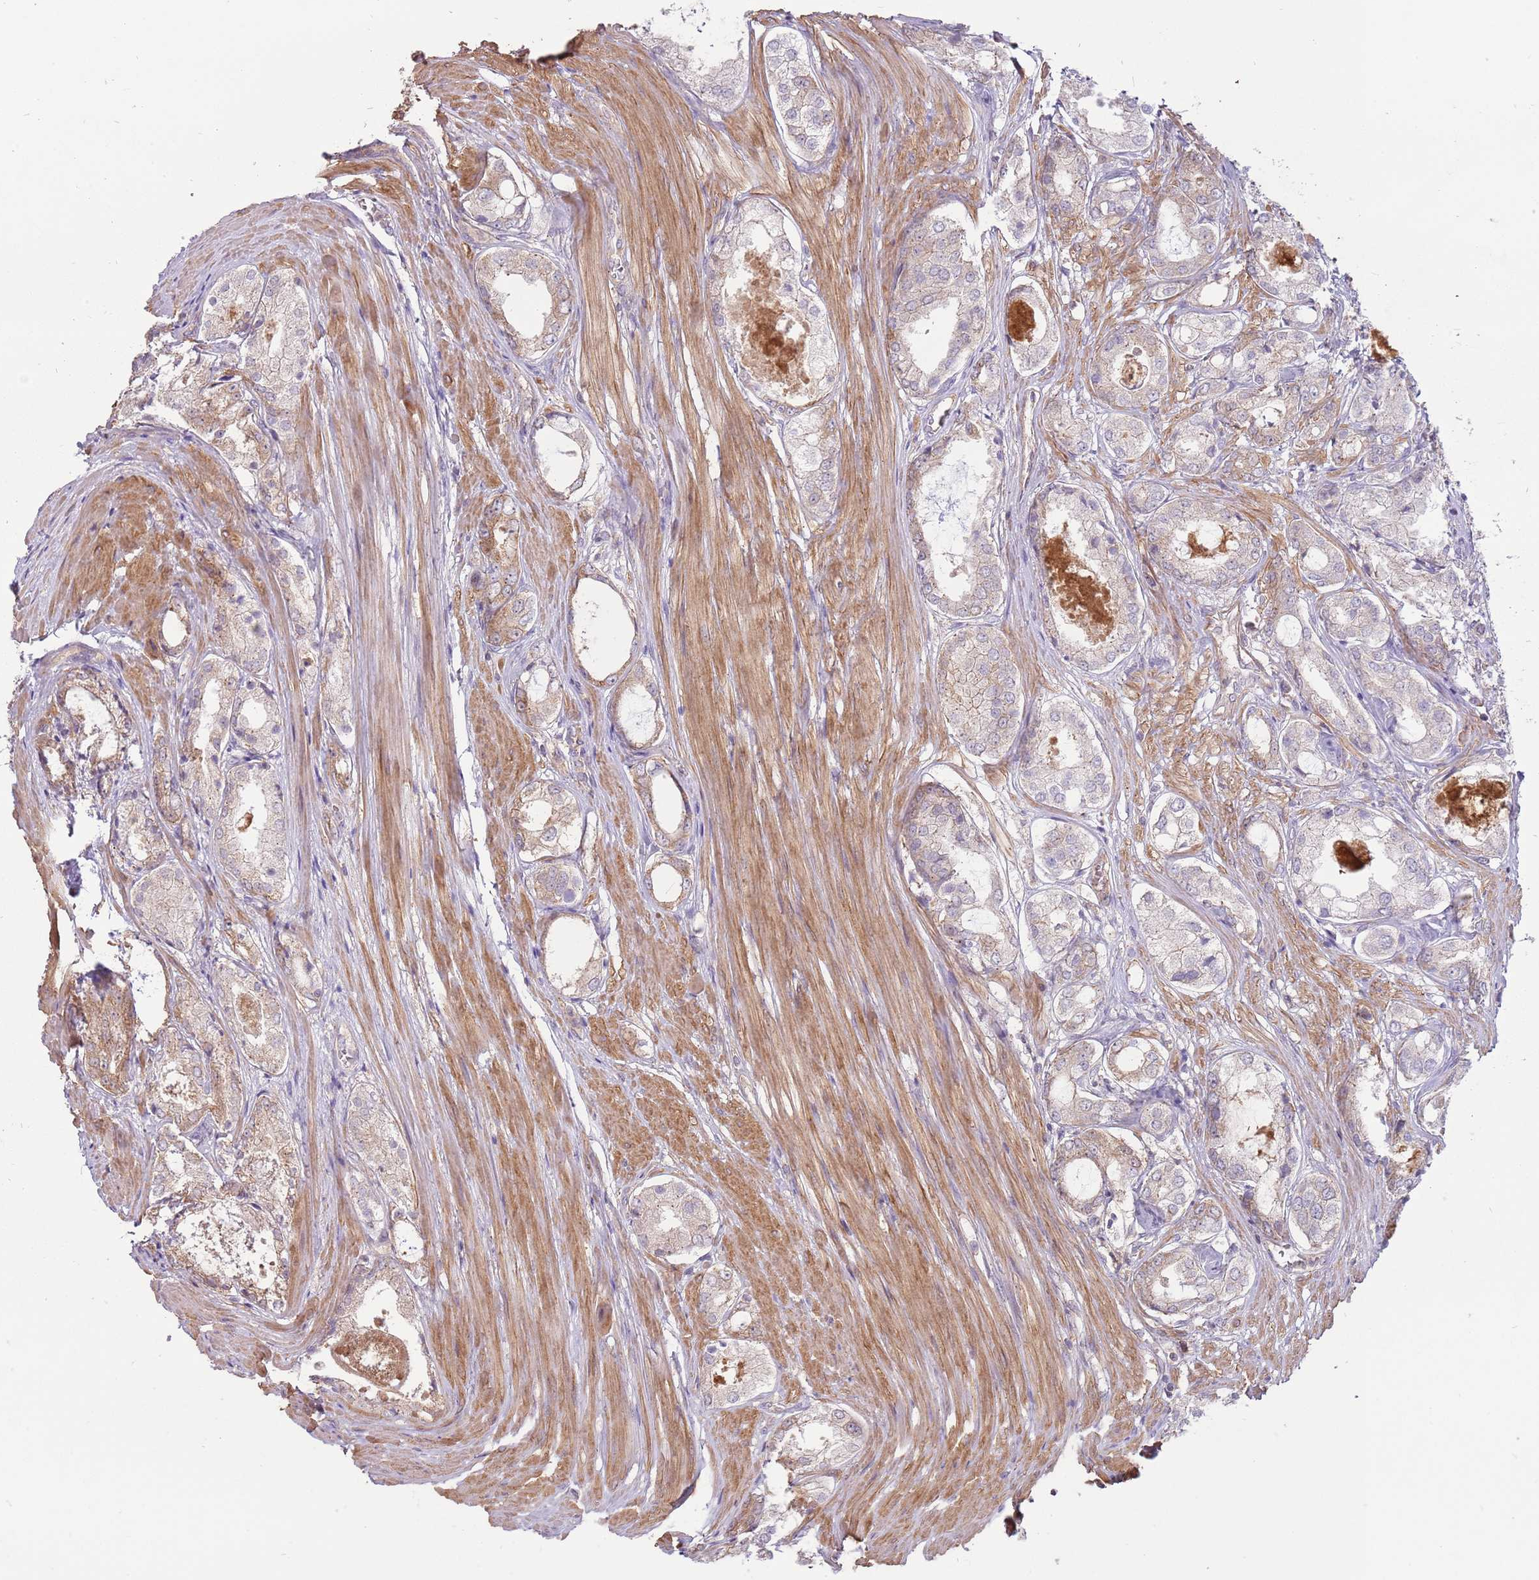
{"staining": {"intensity": "moderate", "quantity": "<25%", "location": "cytoplasmic/membranous"}, "tissue": "prostate cancer", "cell_type": "Tumor cells", "image_type": "cancer", "snomed": [{"axis": "morphology", "description": "Adenocarcinoma, Low grade"}, {"axis": "topography", "description": "Prostate"}], "caption": "Adenocarcinoma (low-grade) (prostate) tissue demonstrates moderate cytoplasmic/membranous staining in about <25% of tumor cells, visualized by immunohistochemistry.", "gene": "SPATA31D1", "patient": {"sex": "male", "age": 68}}